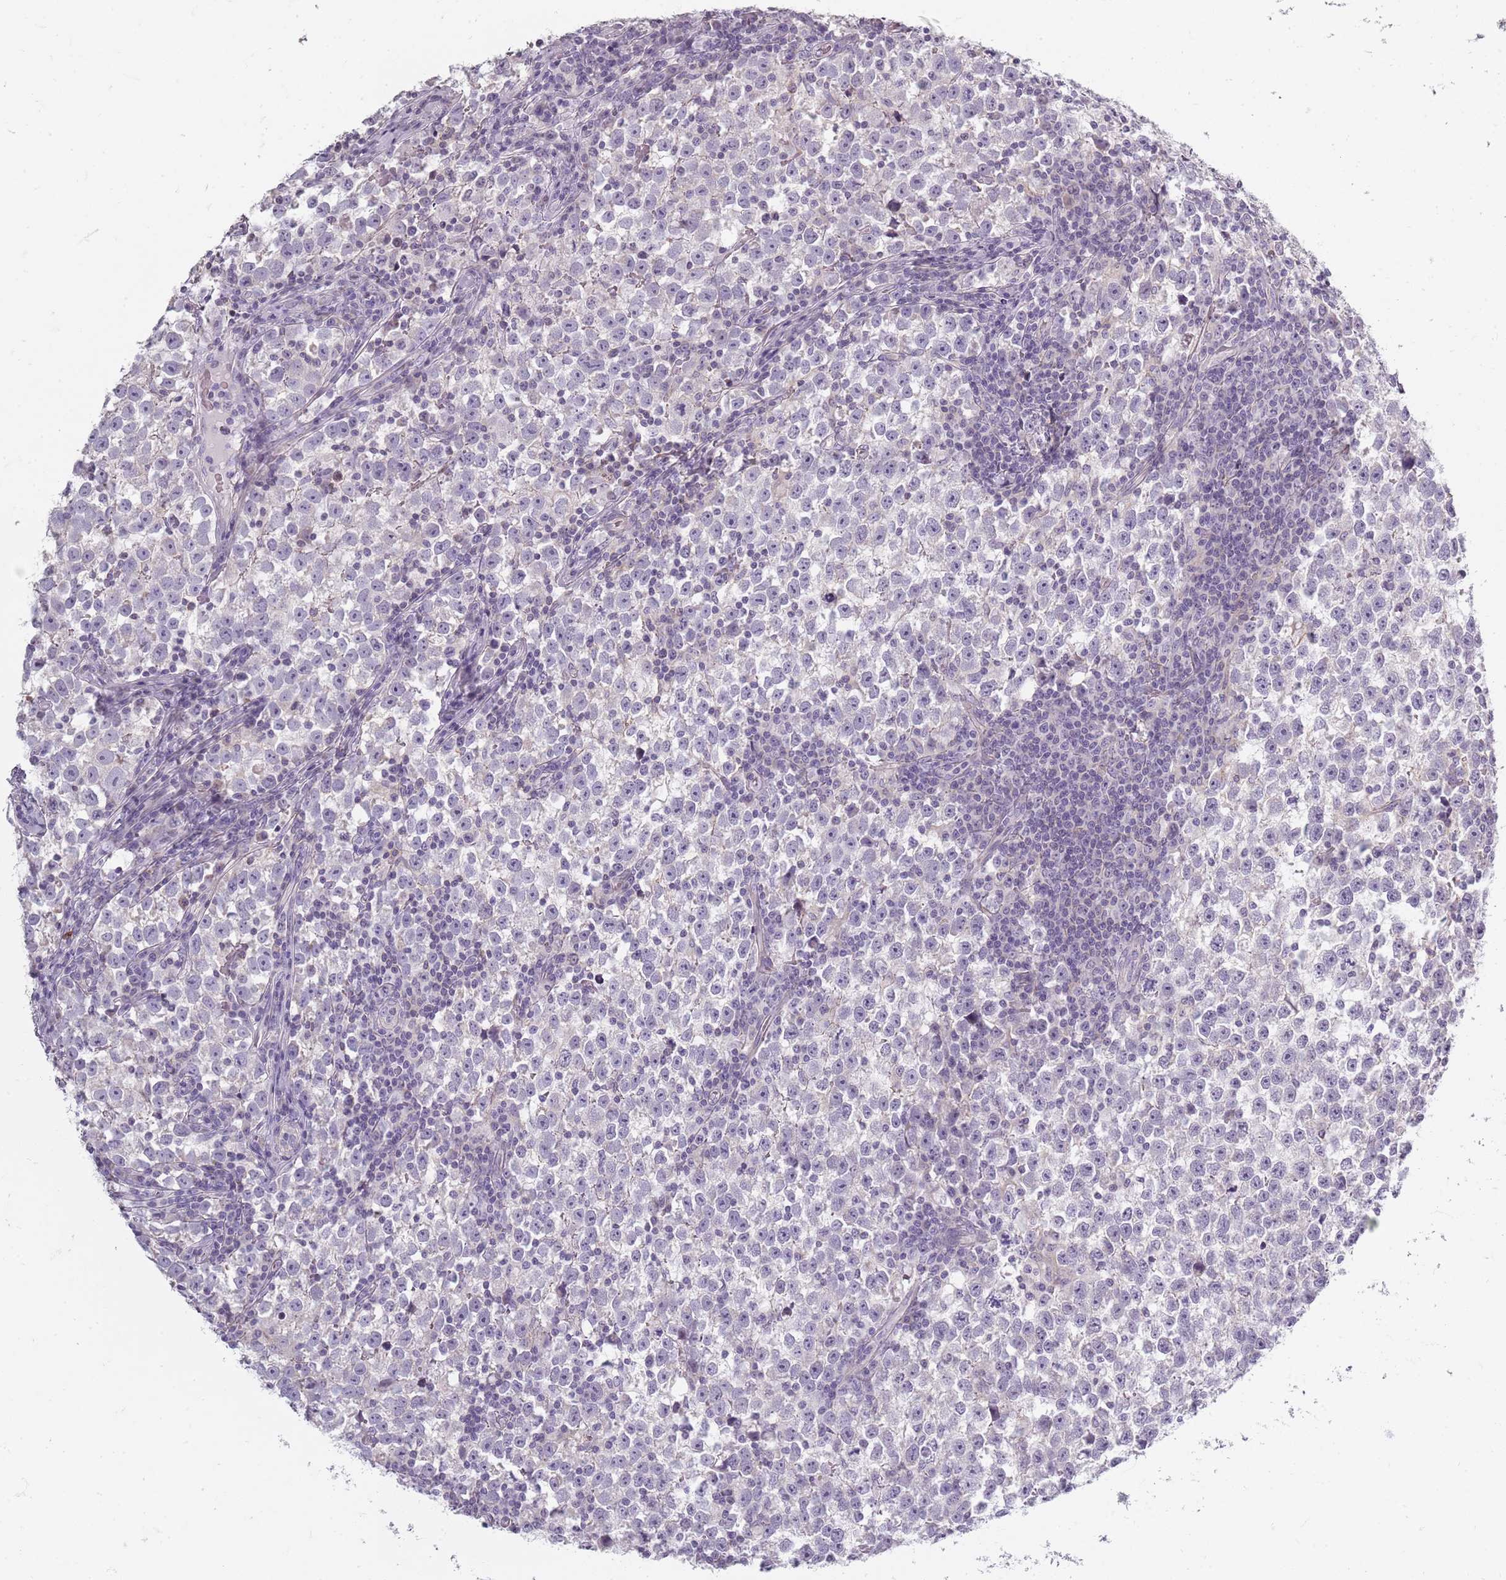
{"staining": {"intensity": "negative", "quantity": "none", "location": "none"}, "tissue": "testis cancer", "cell_type": "Tumor cells", "image_type": "cancer", "snomed": [{"axis": "morphology", "description": "Normal tissue, NOS"}, {"axis": "morphology", "description": "Seminoma, NOS"}, {"axis": "topography", "description": "Testis"}], "caption": "Image shows no protein expression in tumor cells of testis seminoma tissue.", "gene": "SYNGR3", "patient": {"sex": "male", "age": 43}}